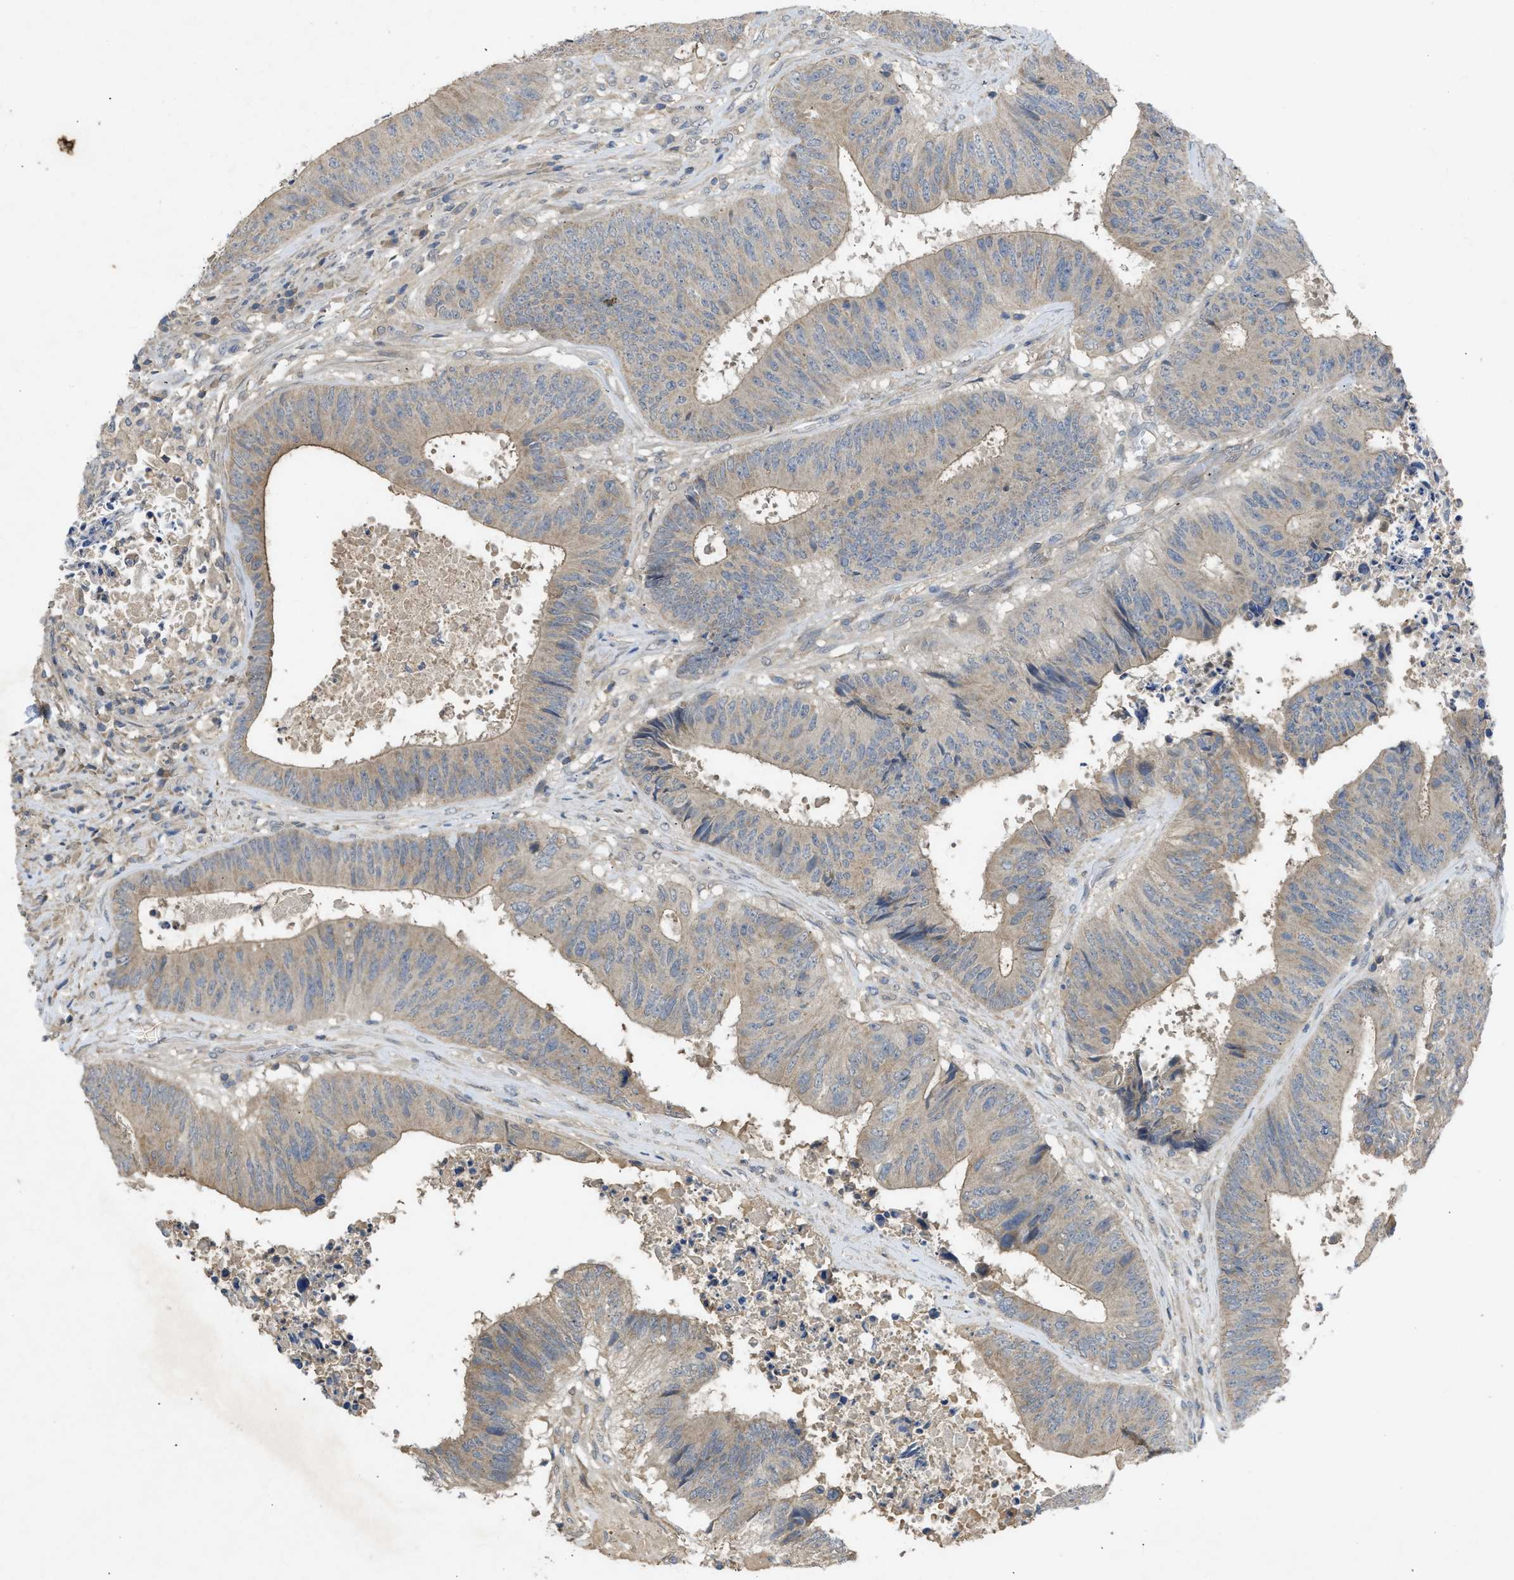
{"staining": {"intensity": "weak", "quantity": "<25%", "location": "cytoplasmic/membranous"}, "tissue": "colorectal cancer", "cell_type": "Tumor cells", "image_type": "cancer", "snomed": [{"axis": "morphology", "description": "Adenocarcinoma, NOS"}, {"axis": "topography", "description": "Rectum"}], "caption": "IHC of colorectal cancer shows no expression in tumor cells.", "gene": "PPP3CA", "patient": {"sex": "male", "age": 72}}